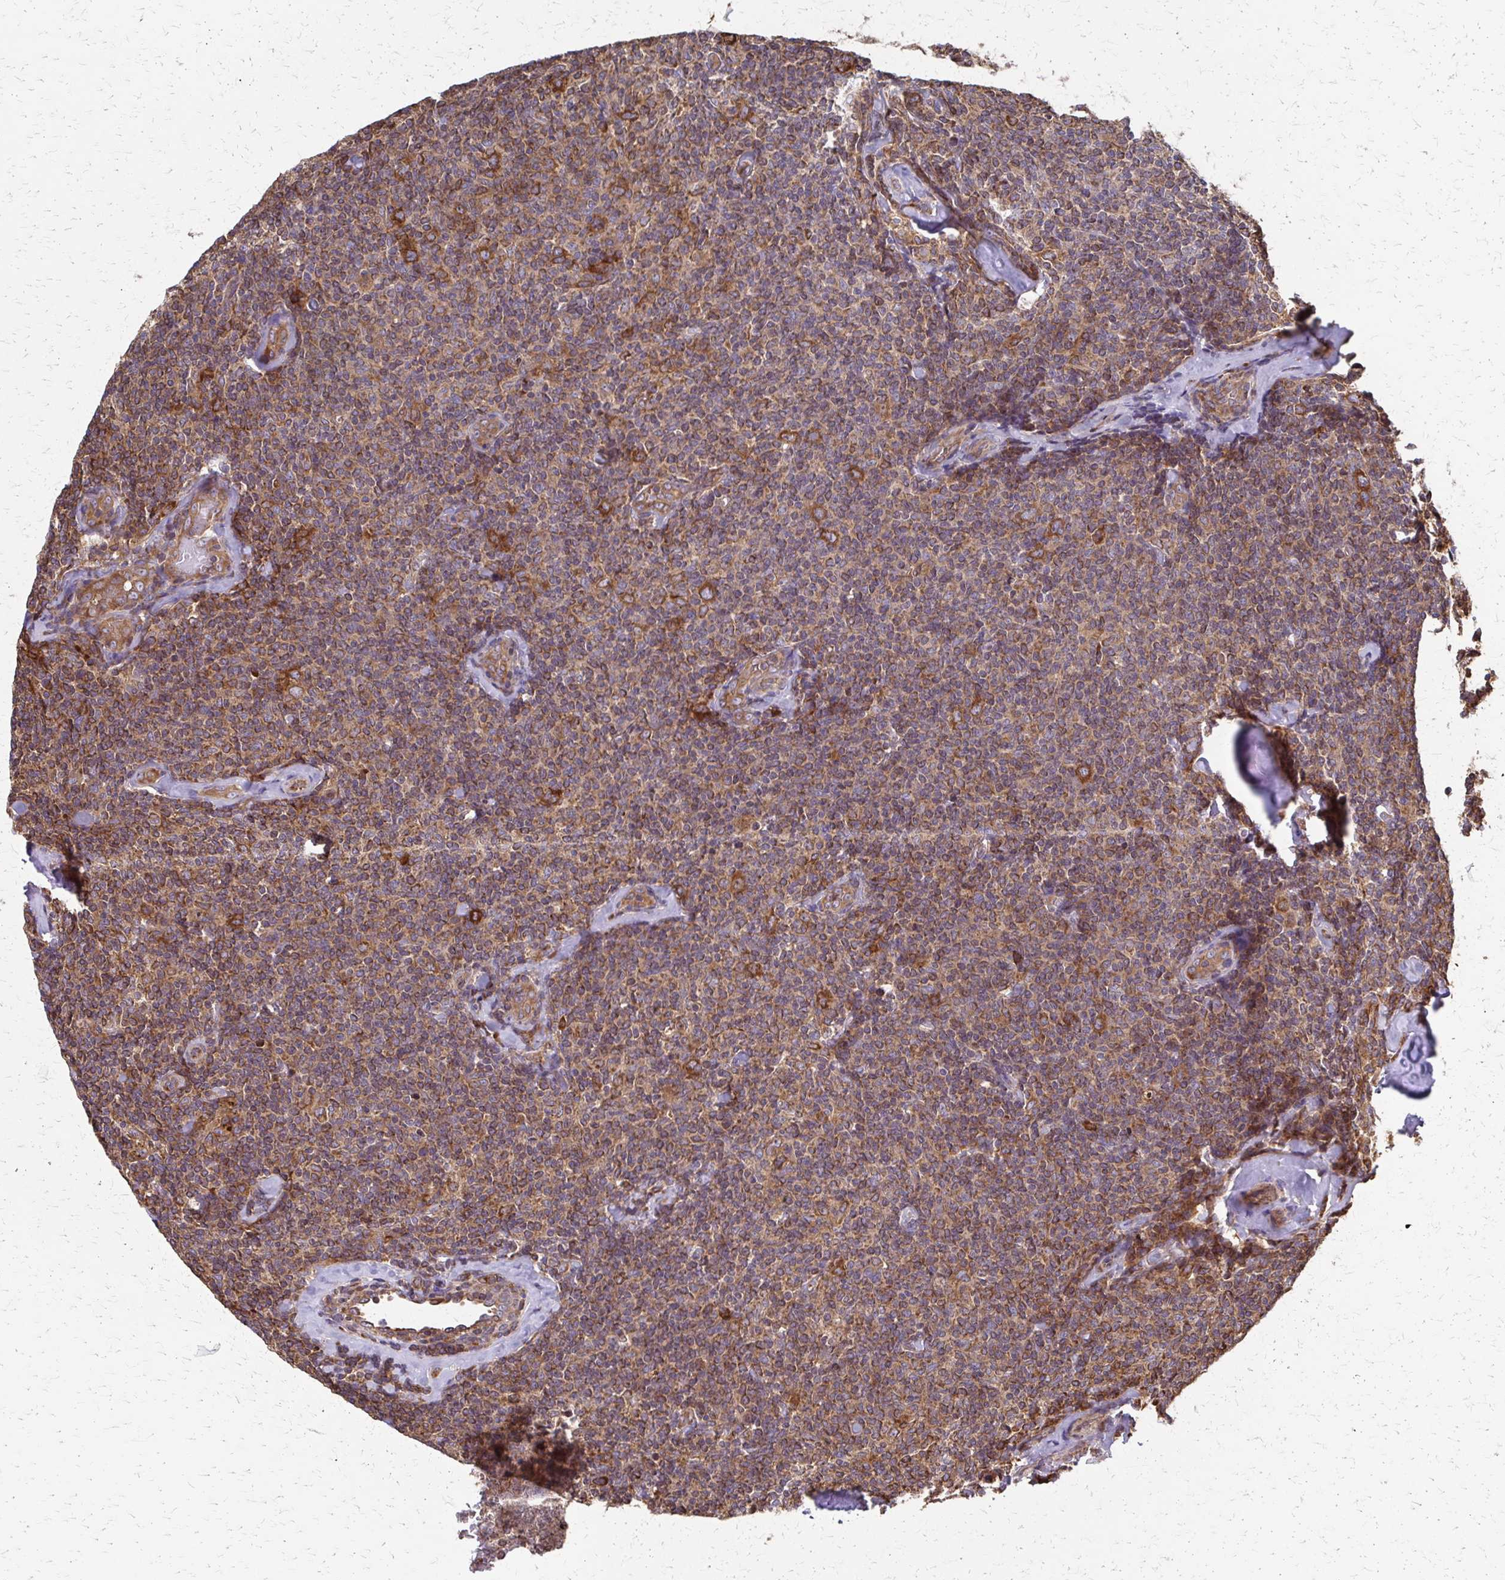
{"staining": {"intensity": "moderate", "quantity": ">75%", "location": "cytoplasmic/membranous"}, "tissue": "lymphoma", "cell_type": "Tumor cells", "image_type": "cancer", "snomed": [{"axis": "morphology", "description": "Malignant lymphoma, non-Hodgkin's type, Low grade"}, {"axis": "topography", "description": "Lymph node"}], "caption": "Tumor cells exhibit moderate cytoplasmic/membranous expression in approximately >75% of cells in low-grade malignant lymphoma, non-Hodgkin's type. Immunohistochemistry stains the protein of interest in brown and the nuclei are stained blue.", "gene": "EEF2", "patient": {"sex": "female", "age": 56}}